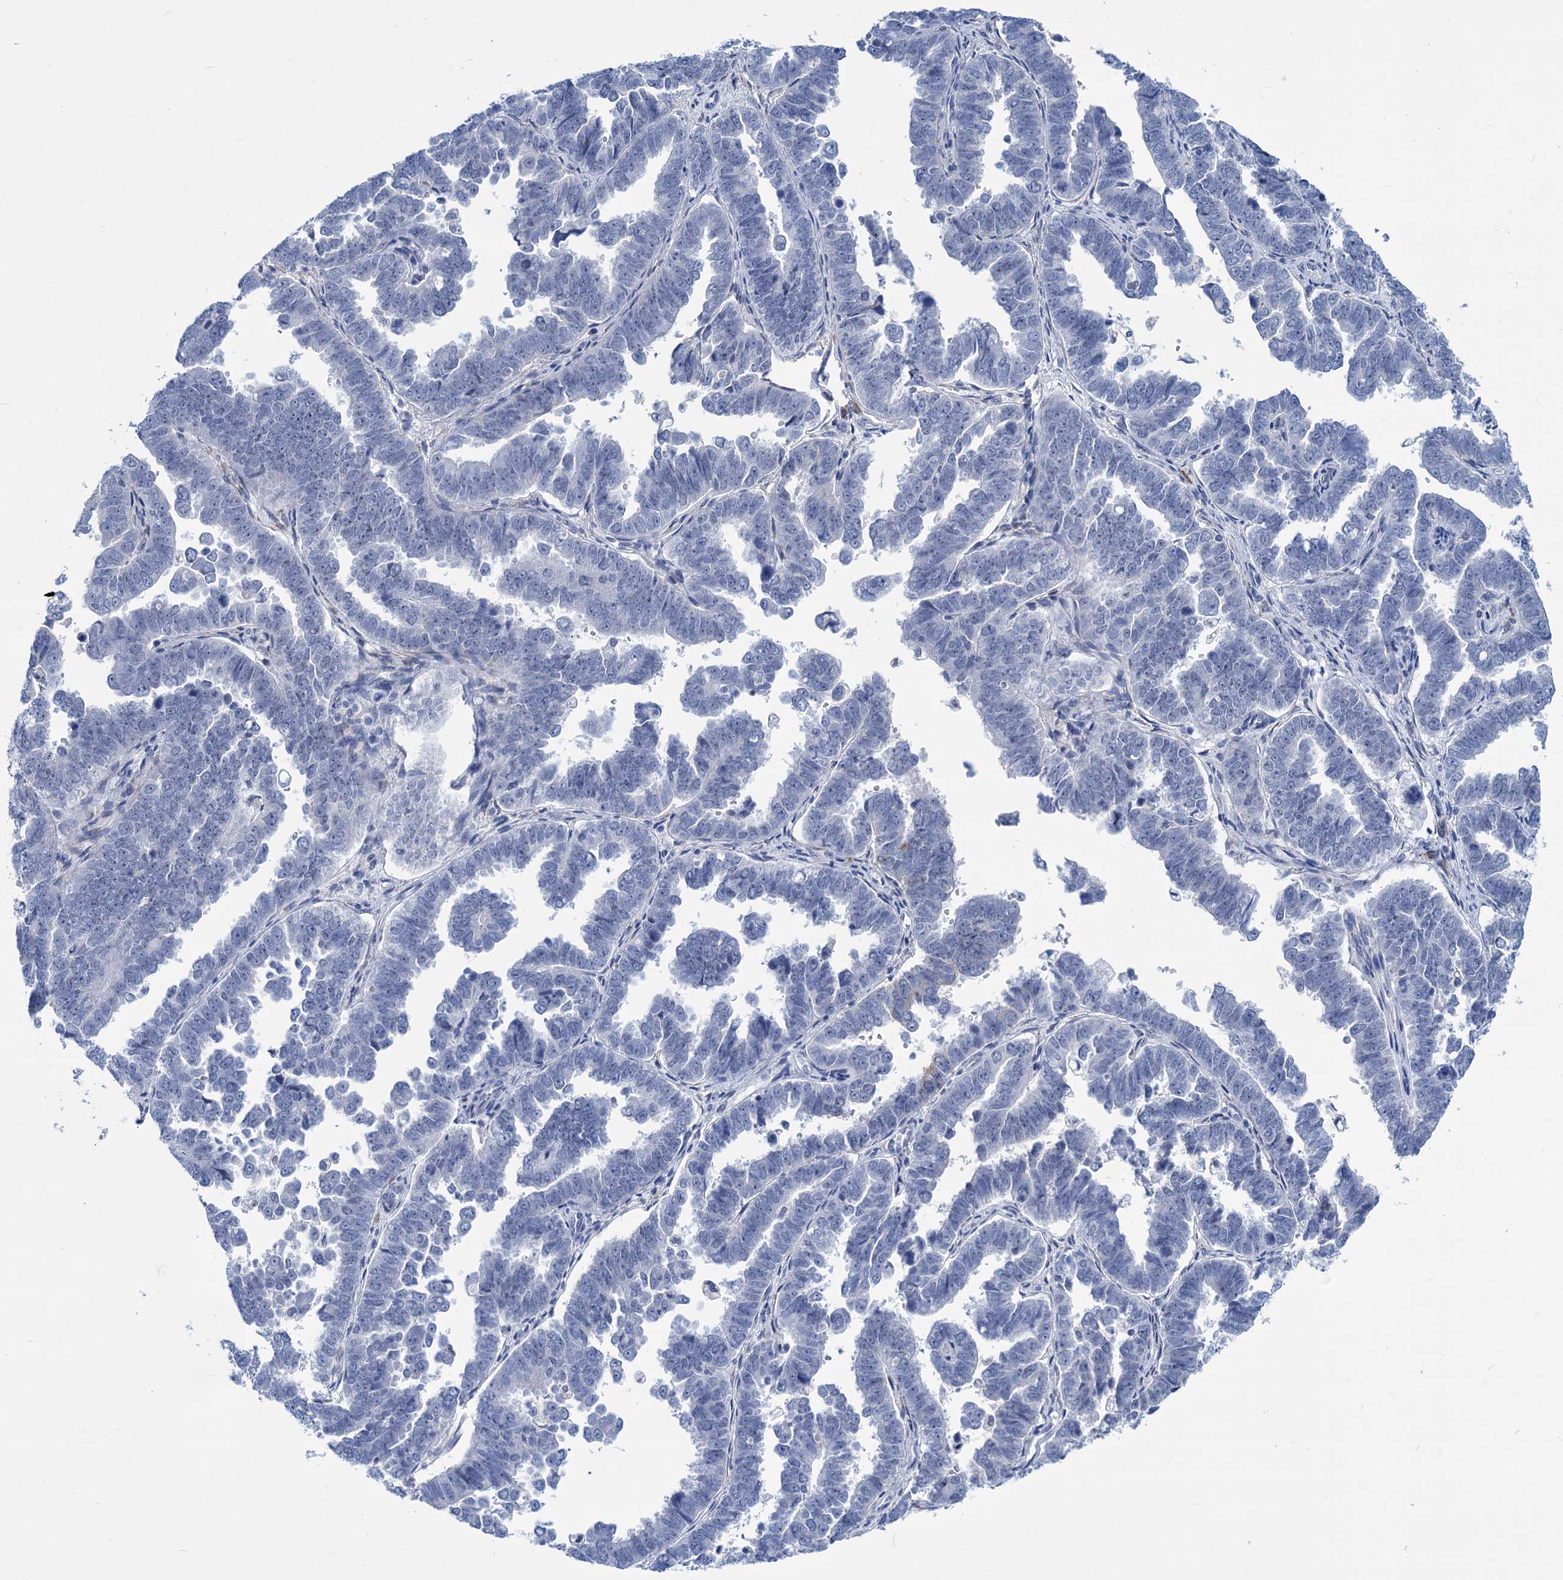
{"staining": {"intensity": "negative", "quantity": "none", "location": "none"}, "tissue": "endometrial cancer", "cell_type": "Tumor cells", "image_type": "cancer", "snomed": [{"axis": "morphology", "description": "Adenocarcinoma, NOS"}, {"axis": "topography", "description": "Endometrium"}], "caption": "Human endometrial cancer stained for a protein using IHC shows no positivity in tumor cells.", "gene": "NEU3", "patient": {"sex": "female", "age": 75}}